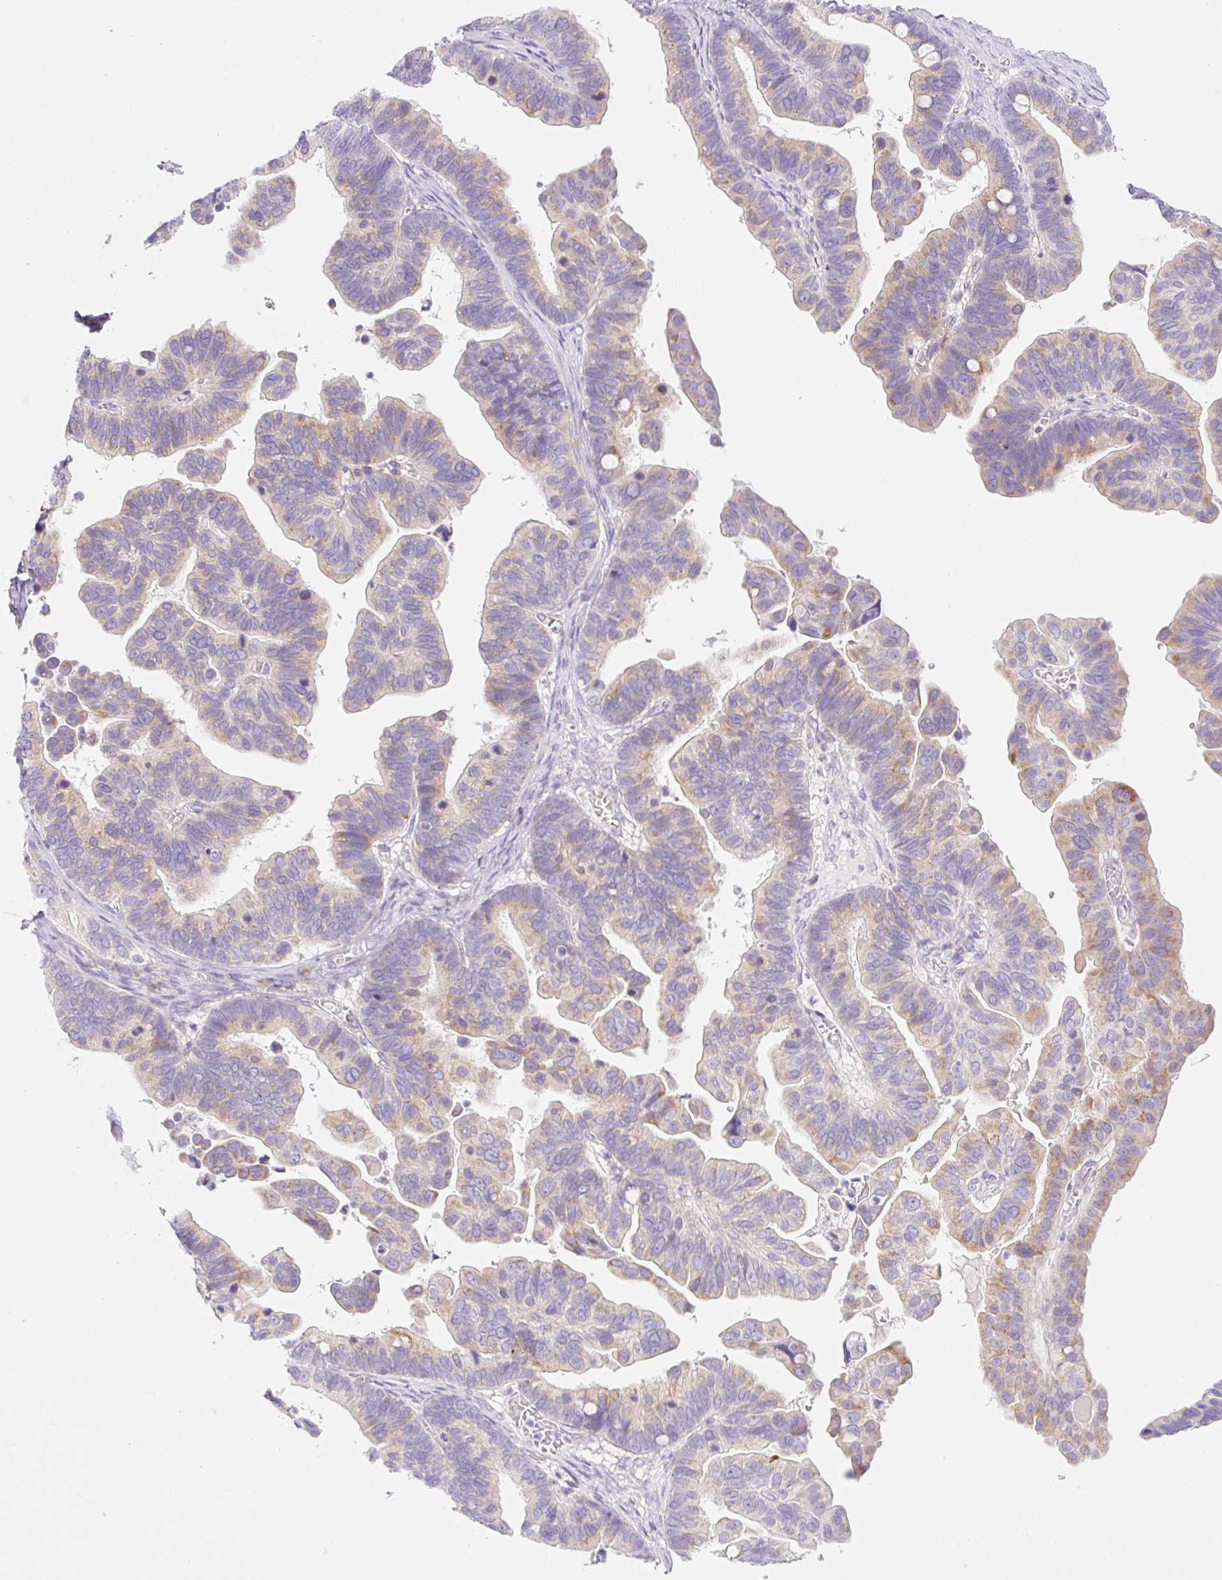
{"staining": {"intensity": "weak", "quantity": ">75%", "location": "cytoplasmic/membranous"}, "tissue": "ovarian cancer", "cell_type": "Tumor cells", "image_type": "cancer", "snomed": [{"axis": "morphology", "description": "Cystadenocarcinoma, serous, NOS"}, {"axis": "topography", "description": "Ovary"}], "caption": "Protein expression analysis of human ovarian cancer reveals weak cytoplasmic/membranous positivity in about >75% of tumor cells.", "gene": "FOCAD", "patient": {"sex": "female", "age": 56}}